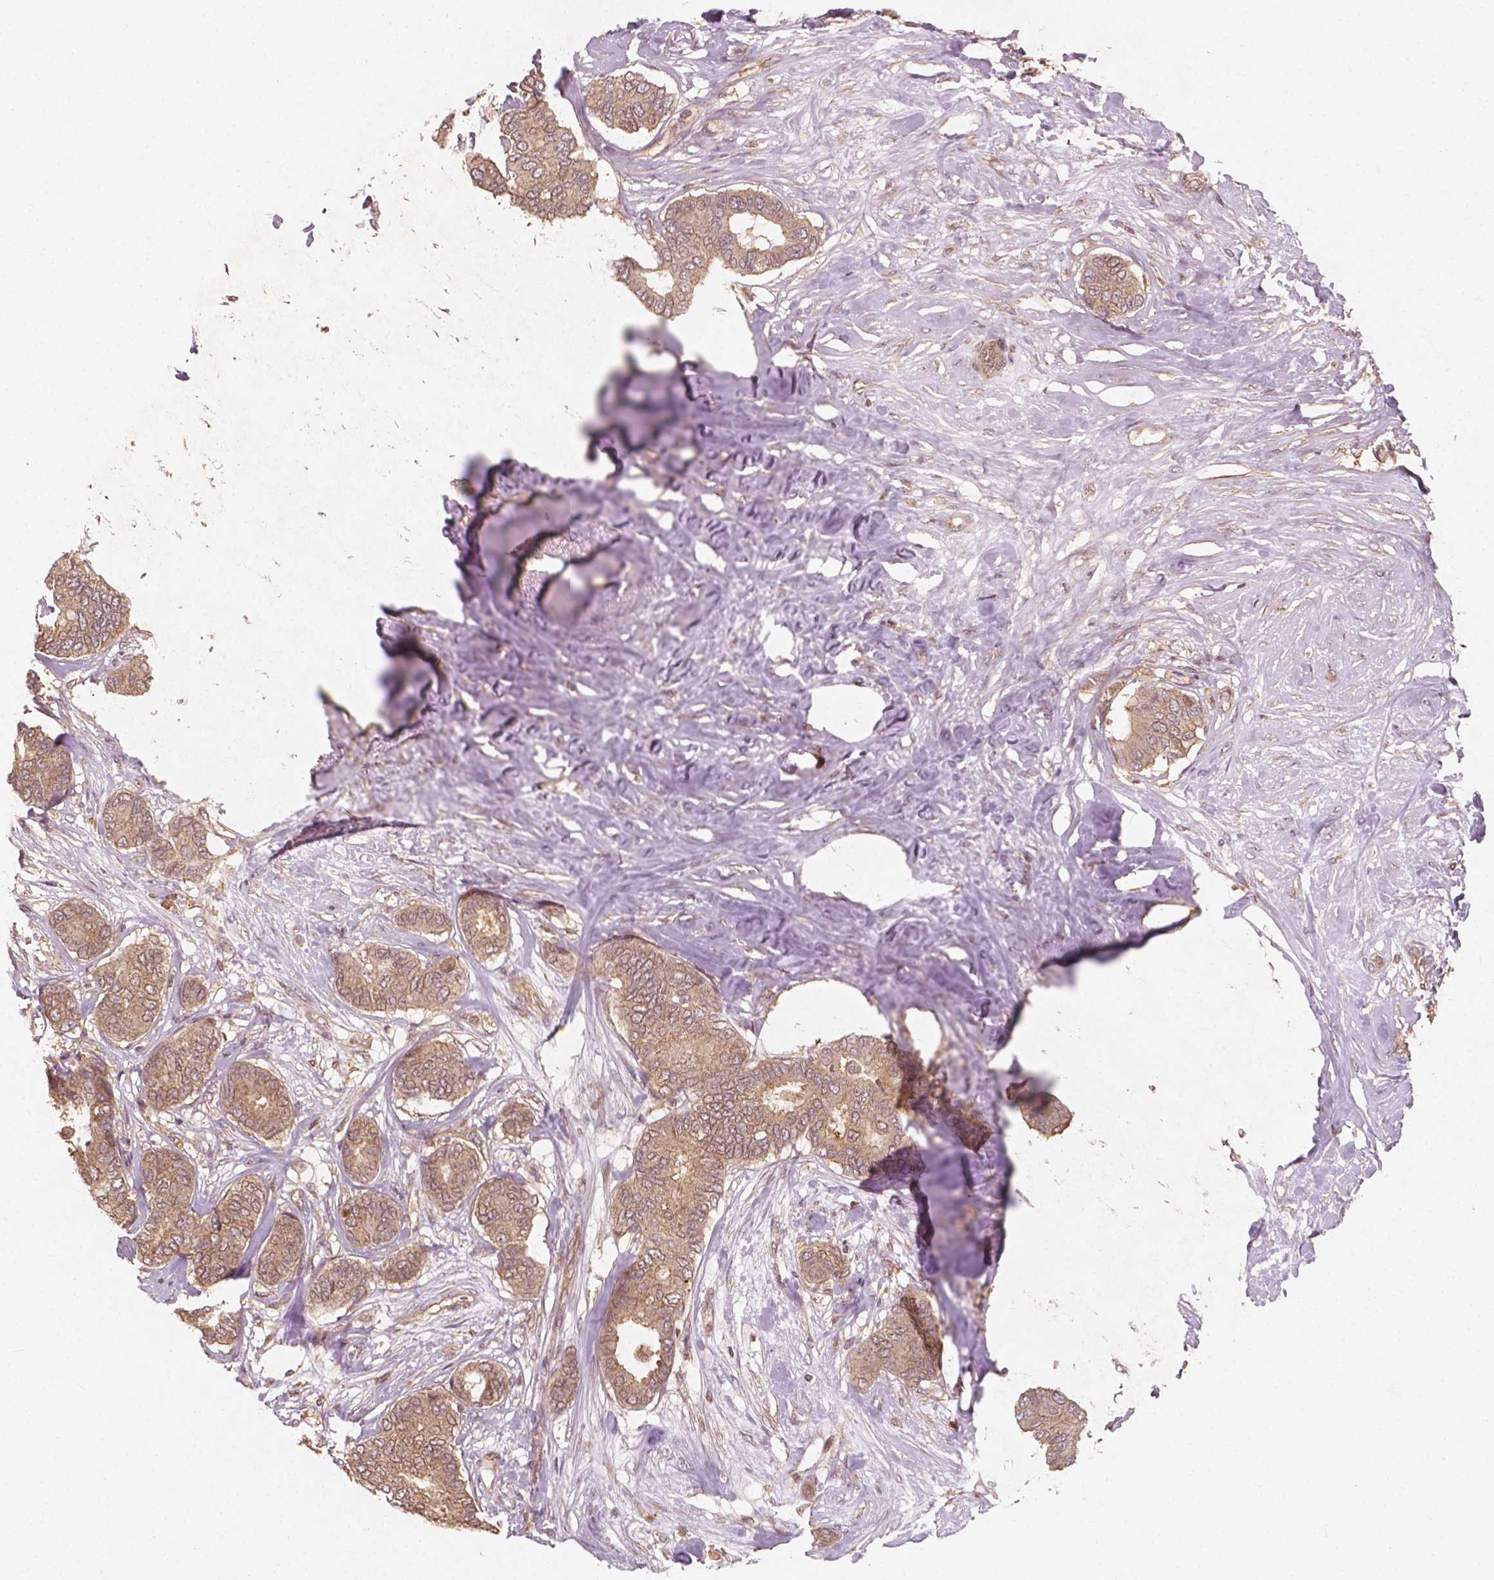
{"staining": {"intensity": "weak", "quantity": ">75%", "location": "cytoplasmic/membranous"}, "tissue": "breast cancer", "cell_type": "Tumor cells", "image_type": "cancer", "snomed": [{"axis": "morphology", "description": "Duct carcinoma"}, {"axis": "topography", "description": "Breast"}], "caption": "High-power microscopy captured an immunohistochemistry (IHC) photomicrograph of breast cancer (intraductal carcinoma), revealing weak cytoplasmic/membranous expression in approximately >75% of tumor cells.", "gene": "CYFIP2", "patient": {"sex": "female", "age": 75}}